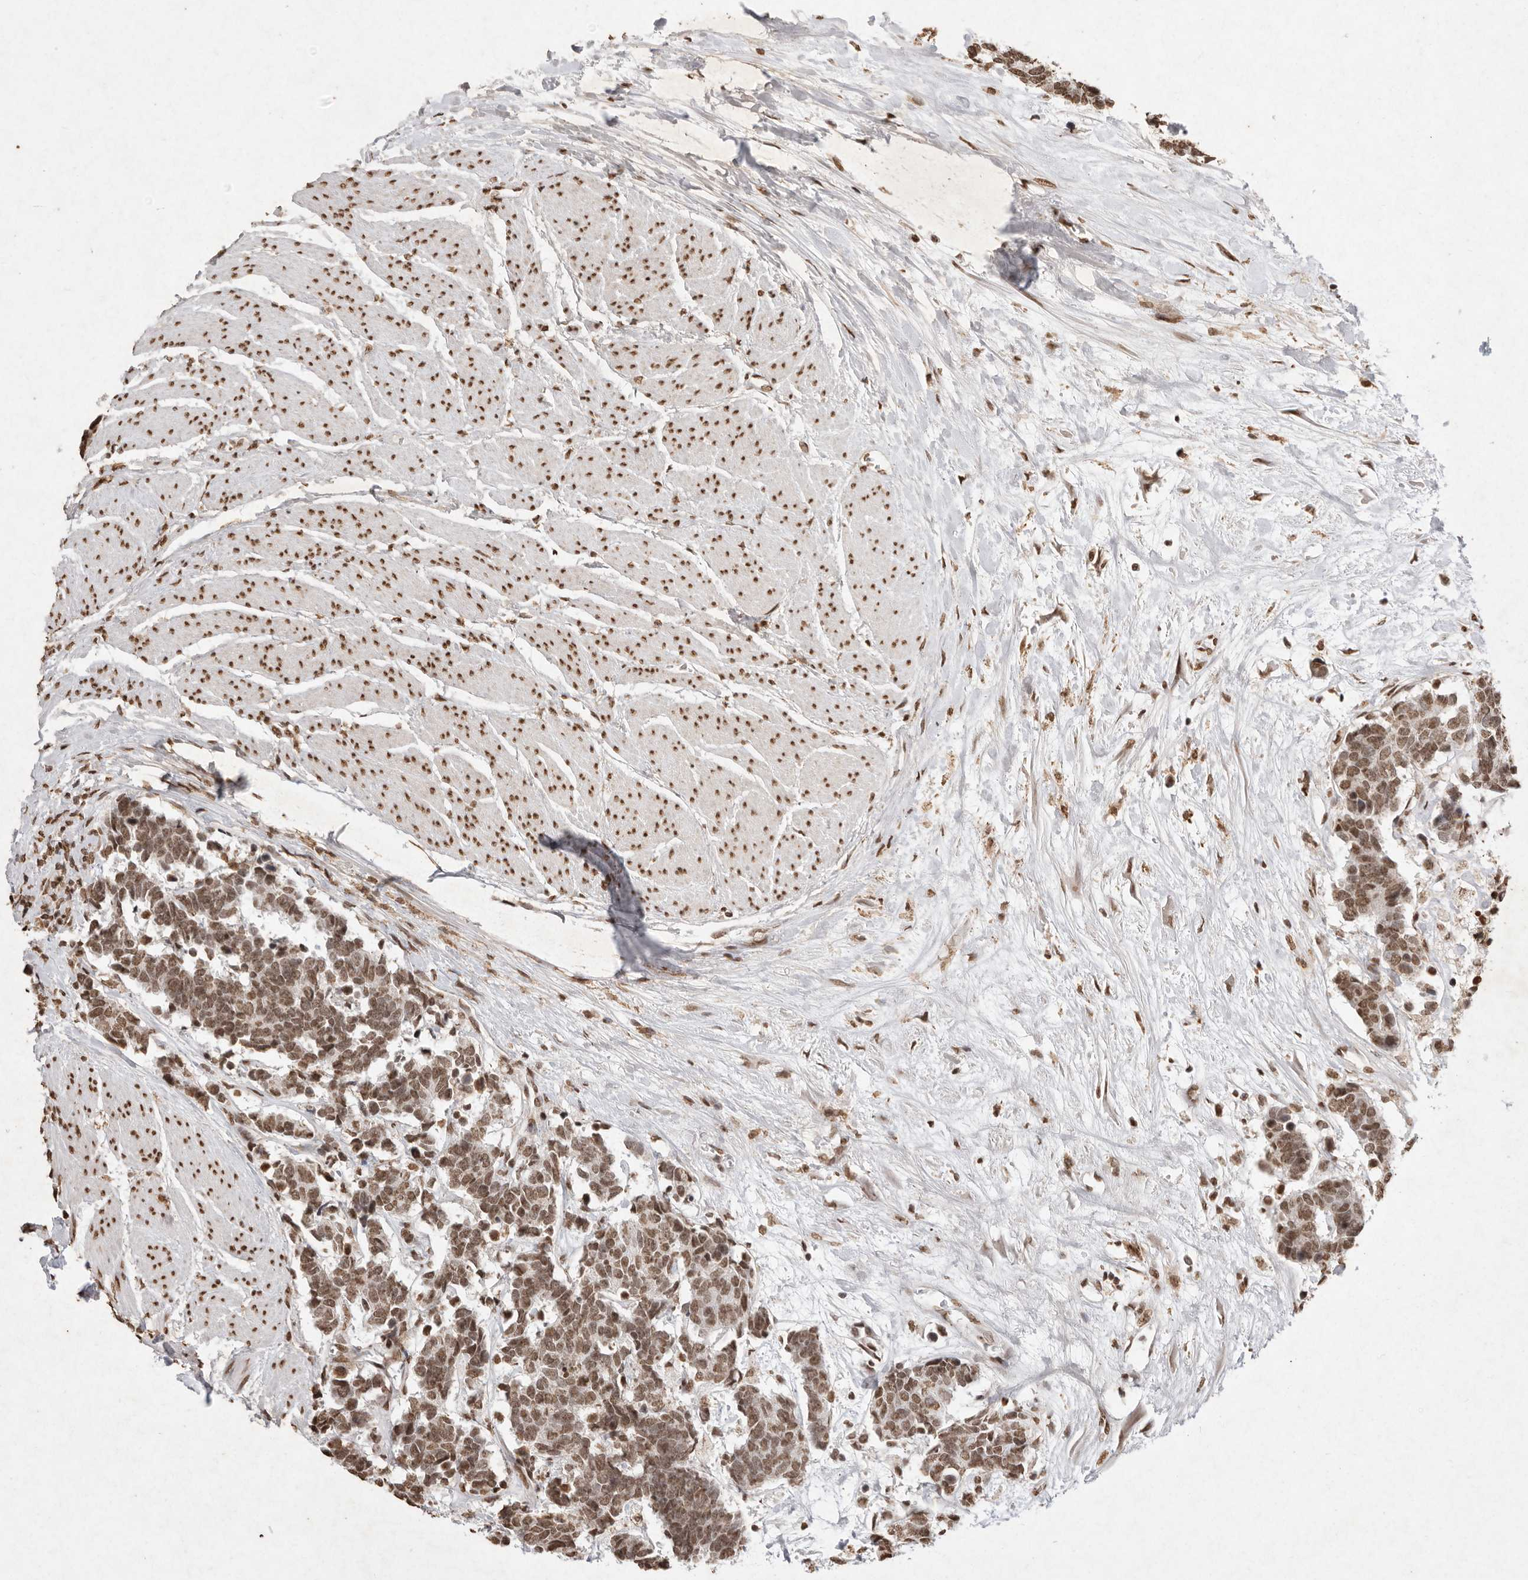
{"staining": {"intensity": "moderate", "quantity": ">75%", "location": "nuclear"}, "tissue": "carcinoid", "cell_type": "Tumor cells", "image_type": "cancer", "snomed": [{"axis": "morphology", "description": "Carcinoma, NOS"}, {"axis": "morphology", "description": "Carcinoid, malignant, NOS"}, {"axis": "topography", "description": "Urinary bladder"}], "caption": "This histopathology image shows carcinoid (malignant) stained with immunohistochemistry (IHC) to label a protein in brown. The nuclear of tumor cells show moderate positivity for the protein. Nuclei are counter-stained blue.", "gene": "NKX3-2", "patient": {"sex": "male", "age": 57}}